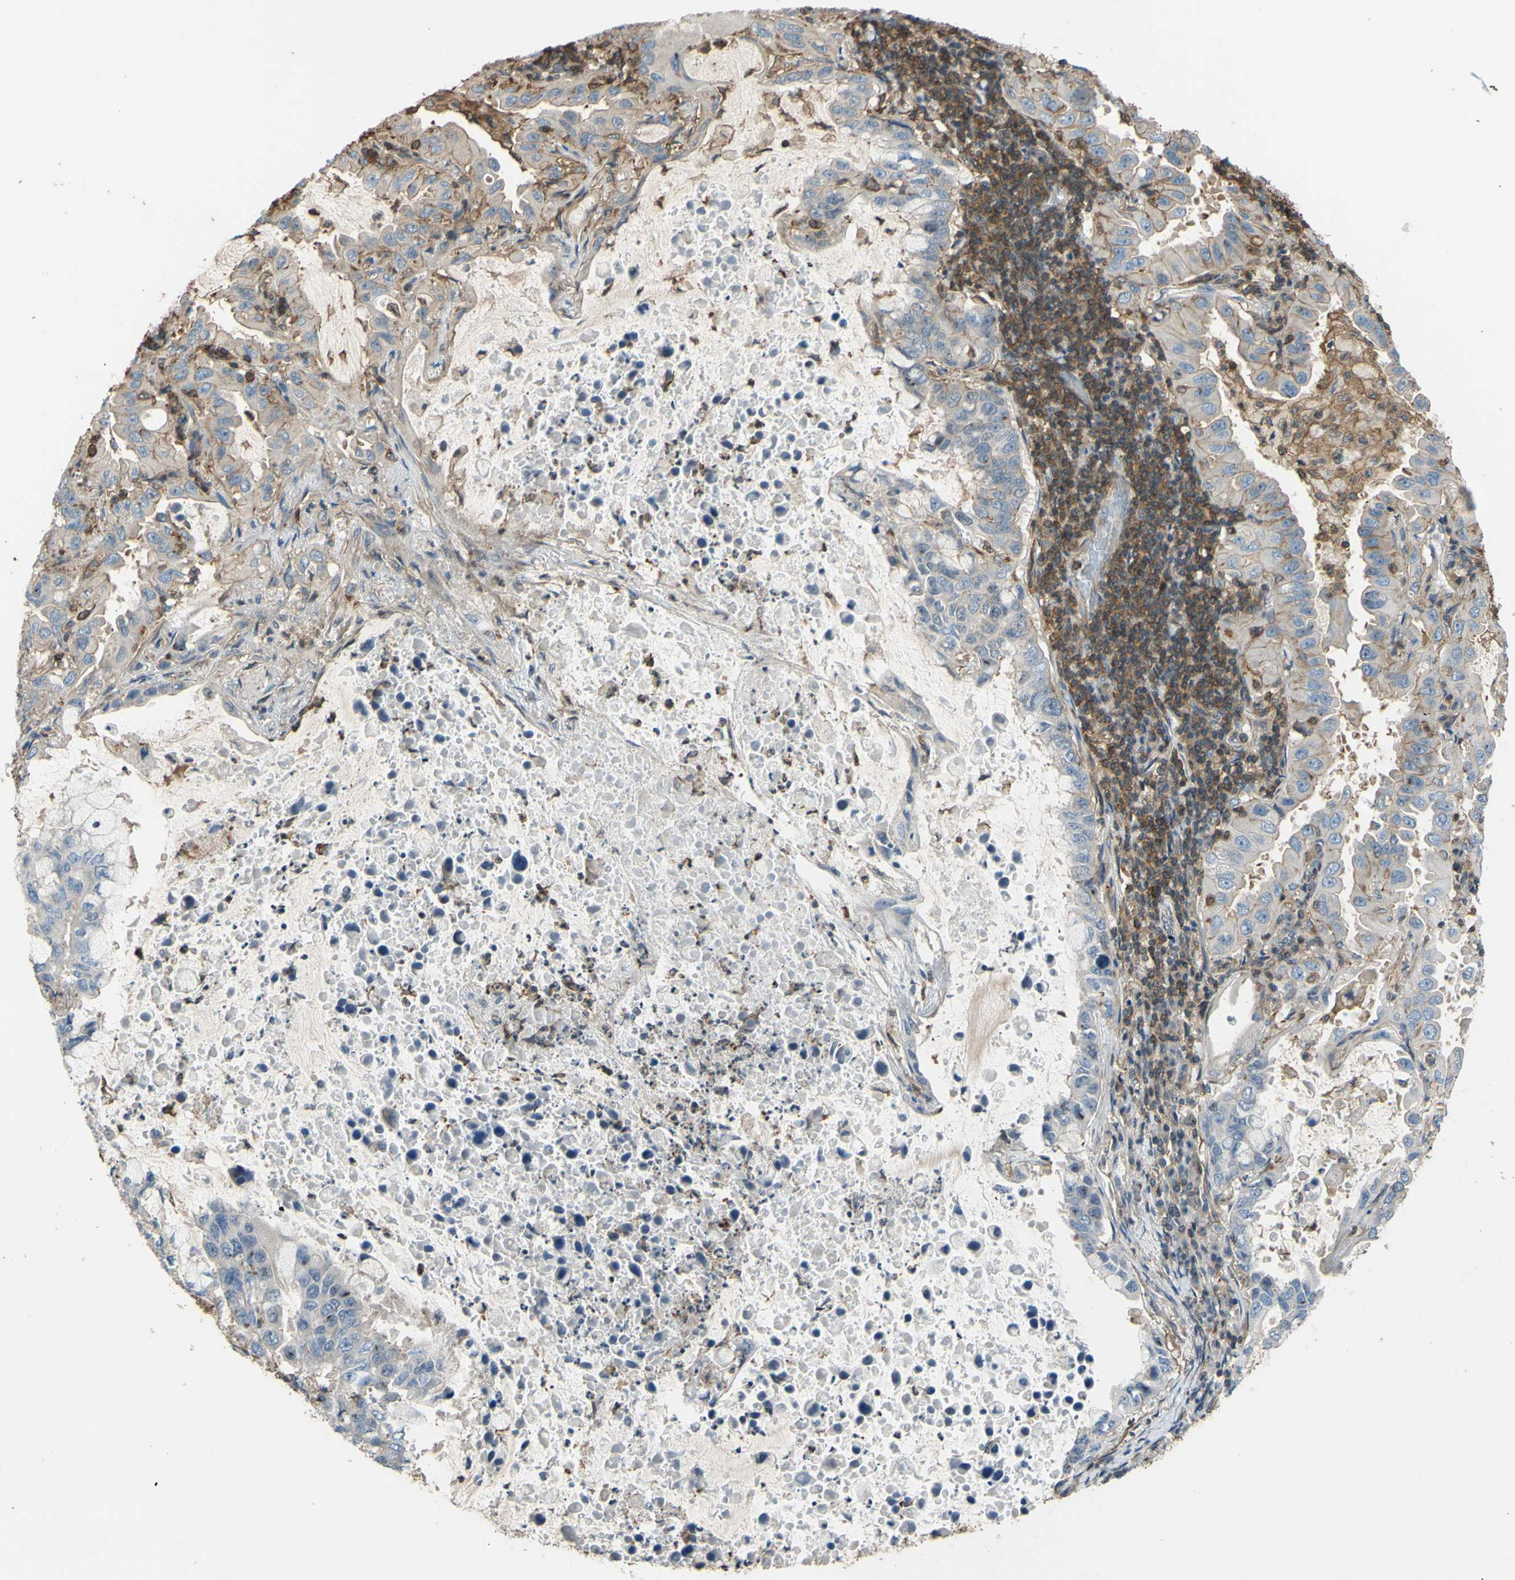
{"staining": {"intensity": "weak", "quantity": "<25%", "location": "cytoplasmic/membranous"}, "tissue": "lung cancer", "cell_type": "Tumor cells", "image_type": "cancer", "snomed": [{"axis": "morphology", "description": "Adenocarcinoma, NOS"}, {"axis": "topography", "description": "Lung"}], "caption": "This is a photomicrograph of IHC staining of lung cancer (adenocarcinoma), which shows no expression in tumor cells.", "gene": "ADD3", "patient": {"sex": "male", "age": 64}}